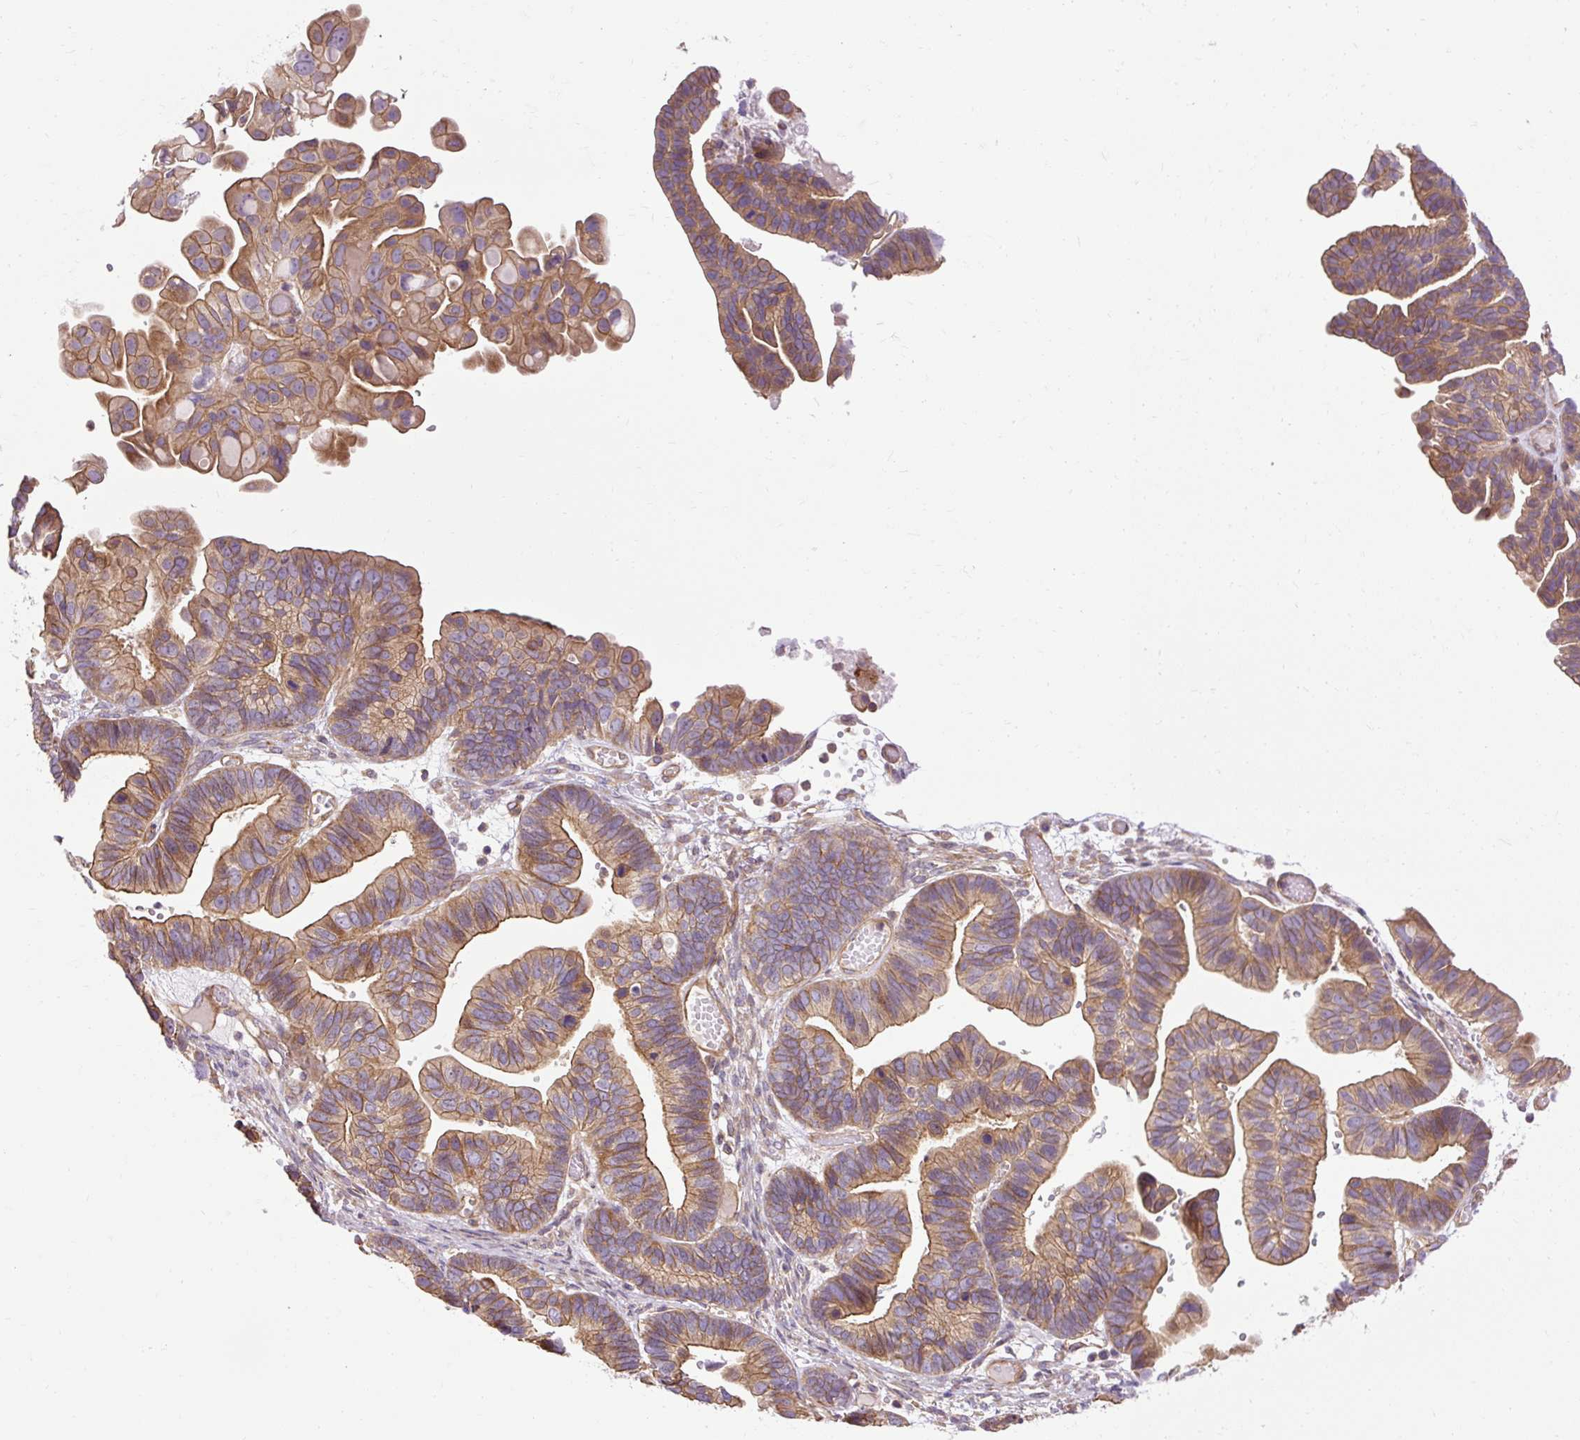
{"staining": {"intensity": "moderate", "quantity": ">75%", "location": "cytoplasmic/membranous"}, "tissue": "ovarian cancer", "cell_type": "Tumor cells", "image_type": "cancer", "snomed": [{"axis": "morphology", "description": "Cystadenocarcinoma, serous, NOS"}, {"axis": "topography", "description": "Ovary"}], "caption": "Immunohistochemical staining of ovarian cancer (serous cystadenocarcinoma) reveals moderate cytoplasmic/membranous protein staining in about >75% of tumor cells.", "gene": "CCDC93", "patient": {"sex": "female", "age": 56}}